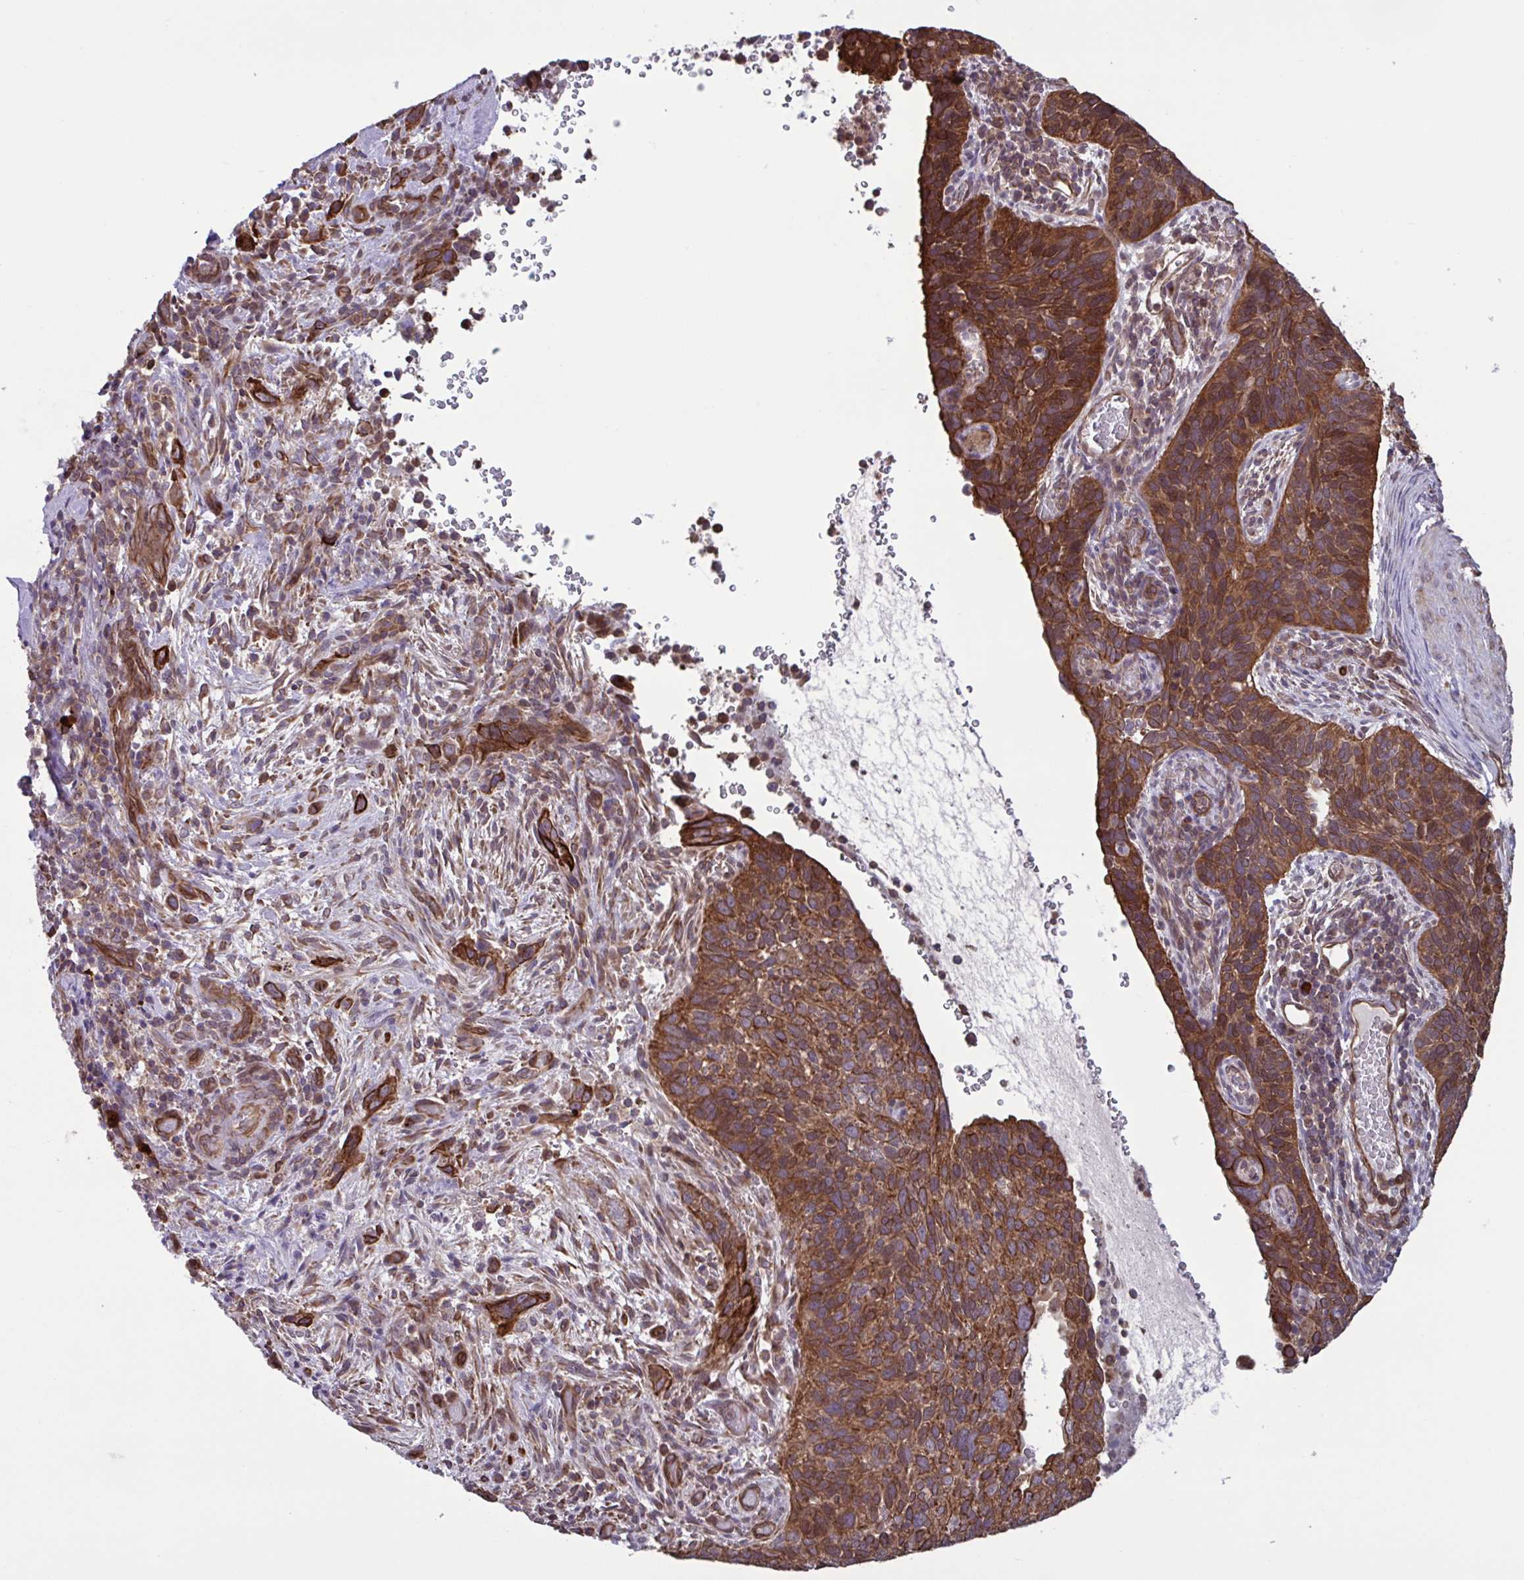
{"staining": {"intensity": "strong", "quantity": ">75%", "location": "cytoplasmic/membranous"}, "tissue": "cervical cancer", "cell_type": "Tumor cells", "image_type": "cancer", "snomed": [{"axis": "morphology", "description": "Squamous cell carcinoma, NOS"}, {"axis": "topography", "description": "Cervix"}], "caption": "Human cervical squamous cell carcinoma stained with a brown dye shows strong cytoplasmic/membranous positive staining in approximately >75% of tumor cells.", "gene": "GLTP", "patient": {"sex": "female", "age": 51}}